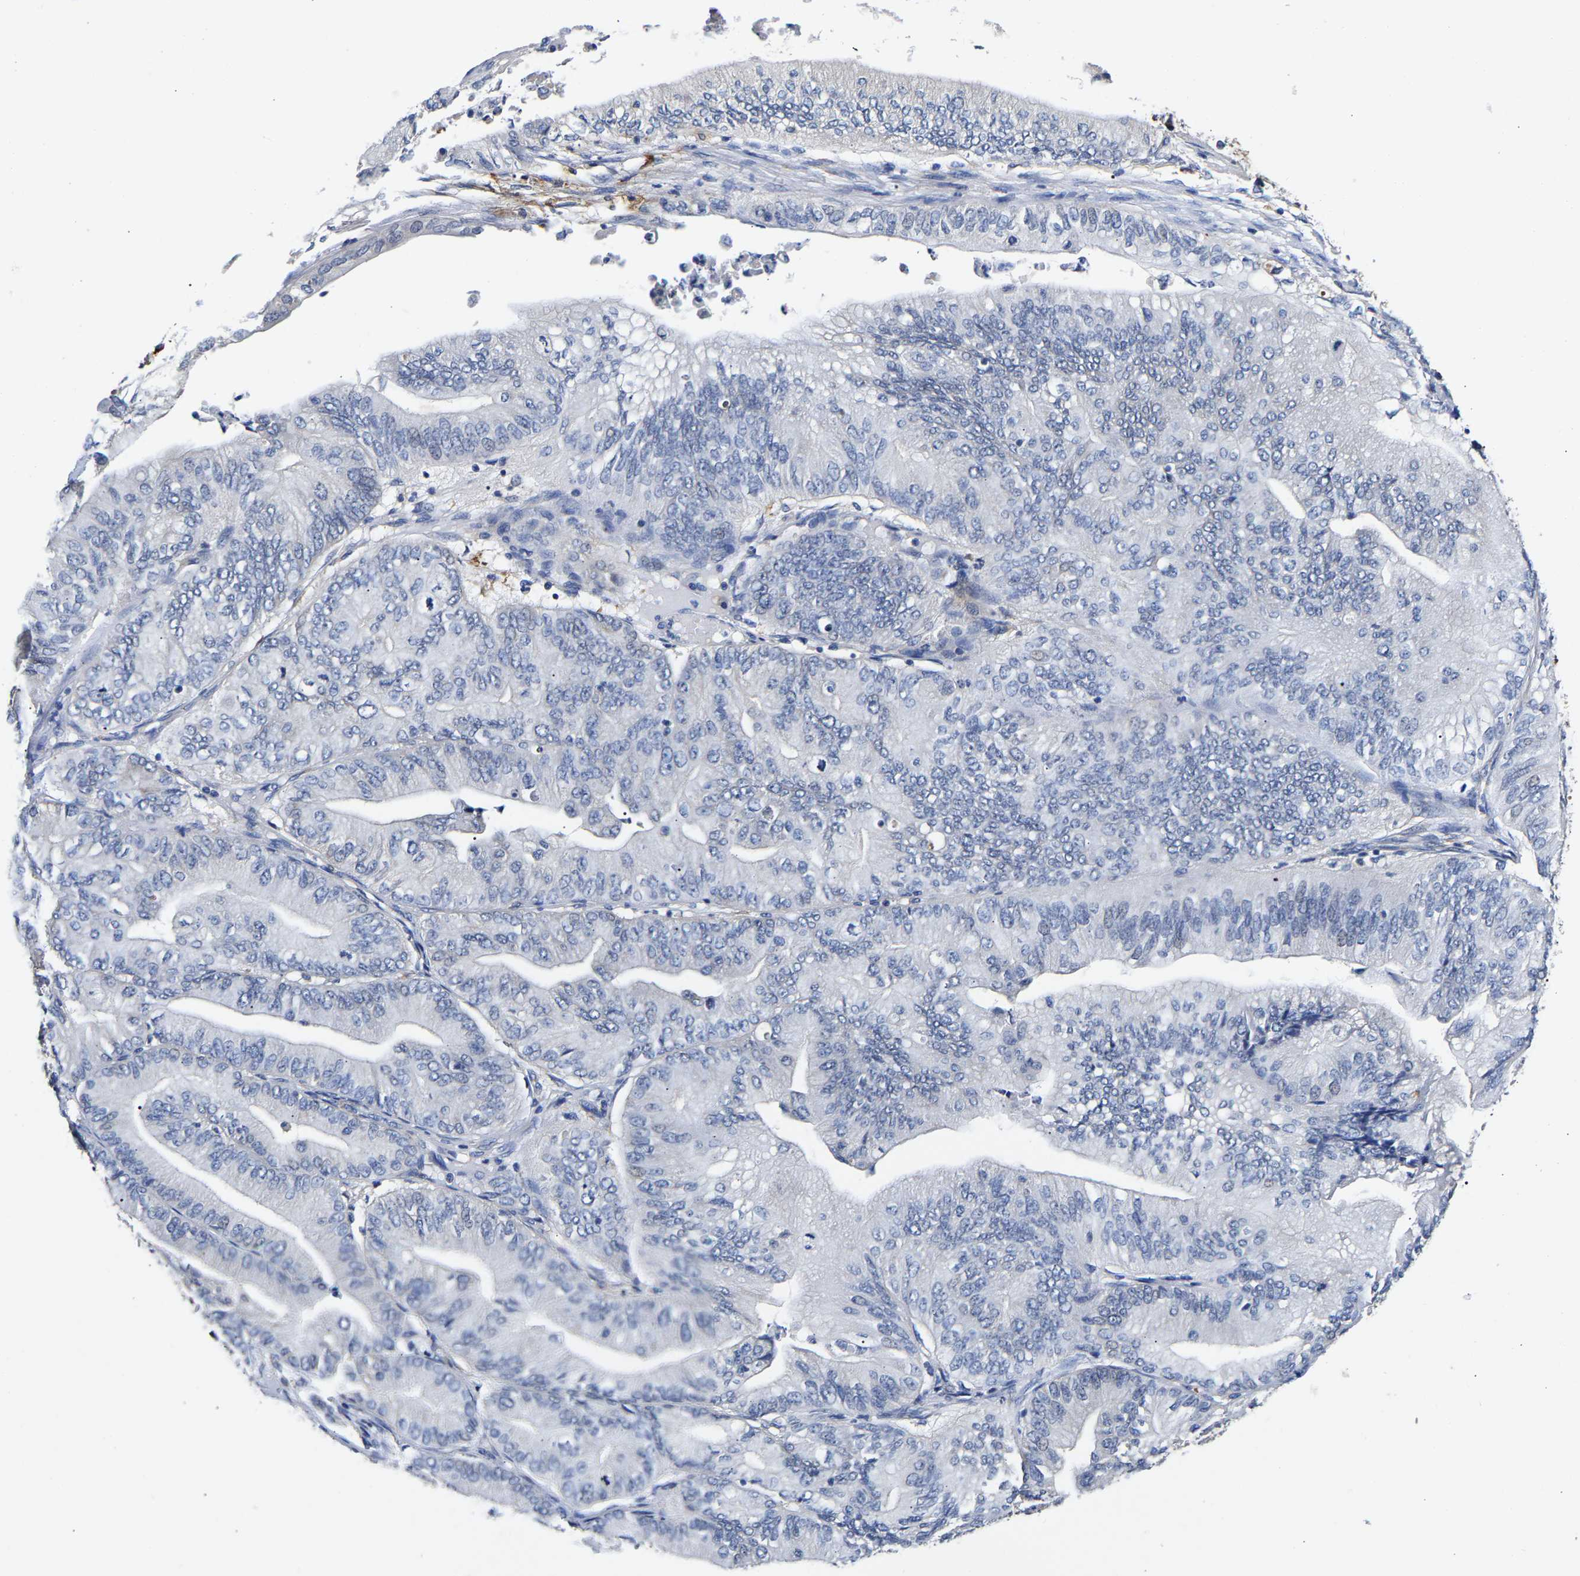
{"staining": {"intensity": "negative", "quantity": "none", "location": "none"}, "tissue": "ovarian cancer", "cell_type": "Tumor cells", "image_type": "cancer", "snomed": [{"axis": "morphology", "description": "Cystadenocarcinoma, mucinous, NOS"}, {"axis": "topography", "description": "Ovary"}], "caption": "DAB immunohistochemical staining of human mucinous cystadenocarcinoma (ovarian) displays no significant staining in tumor cells.", "gene": "CCDC6", "patient": {"sex": "female", "age": 61}}